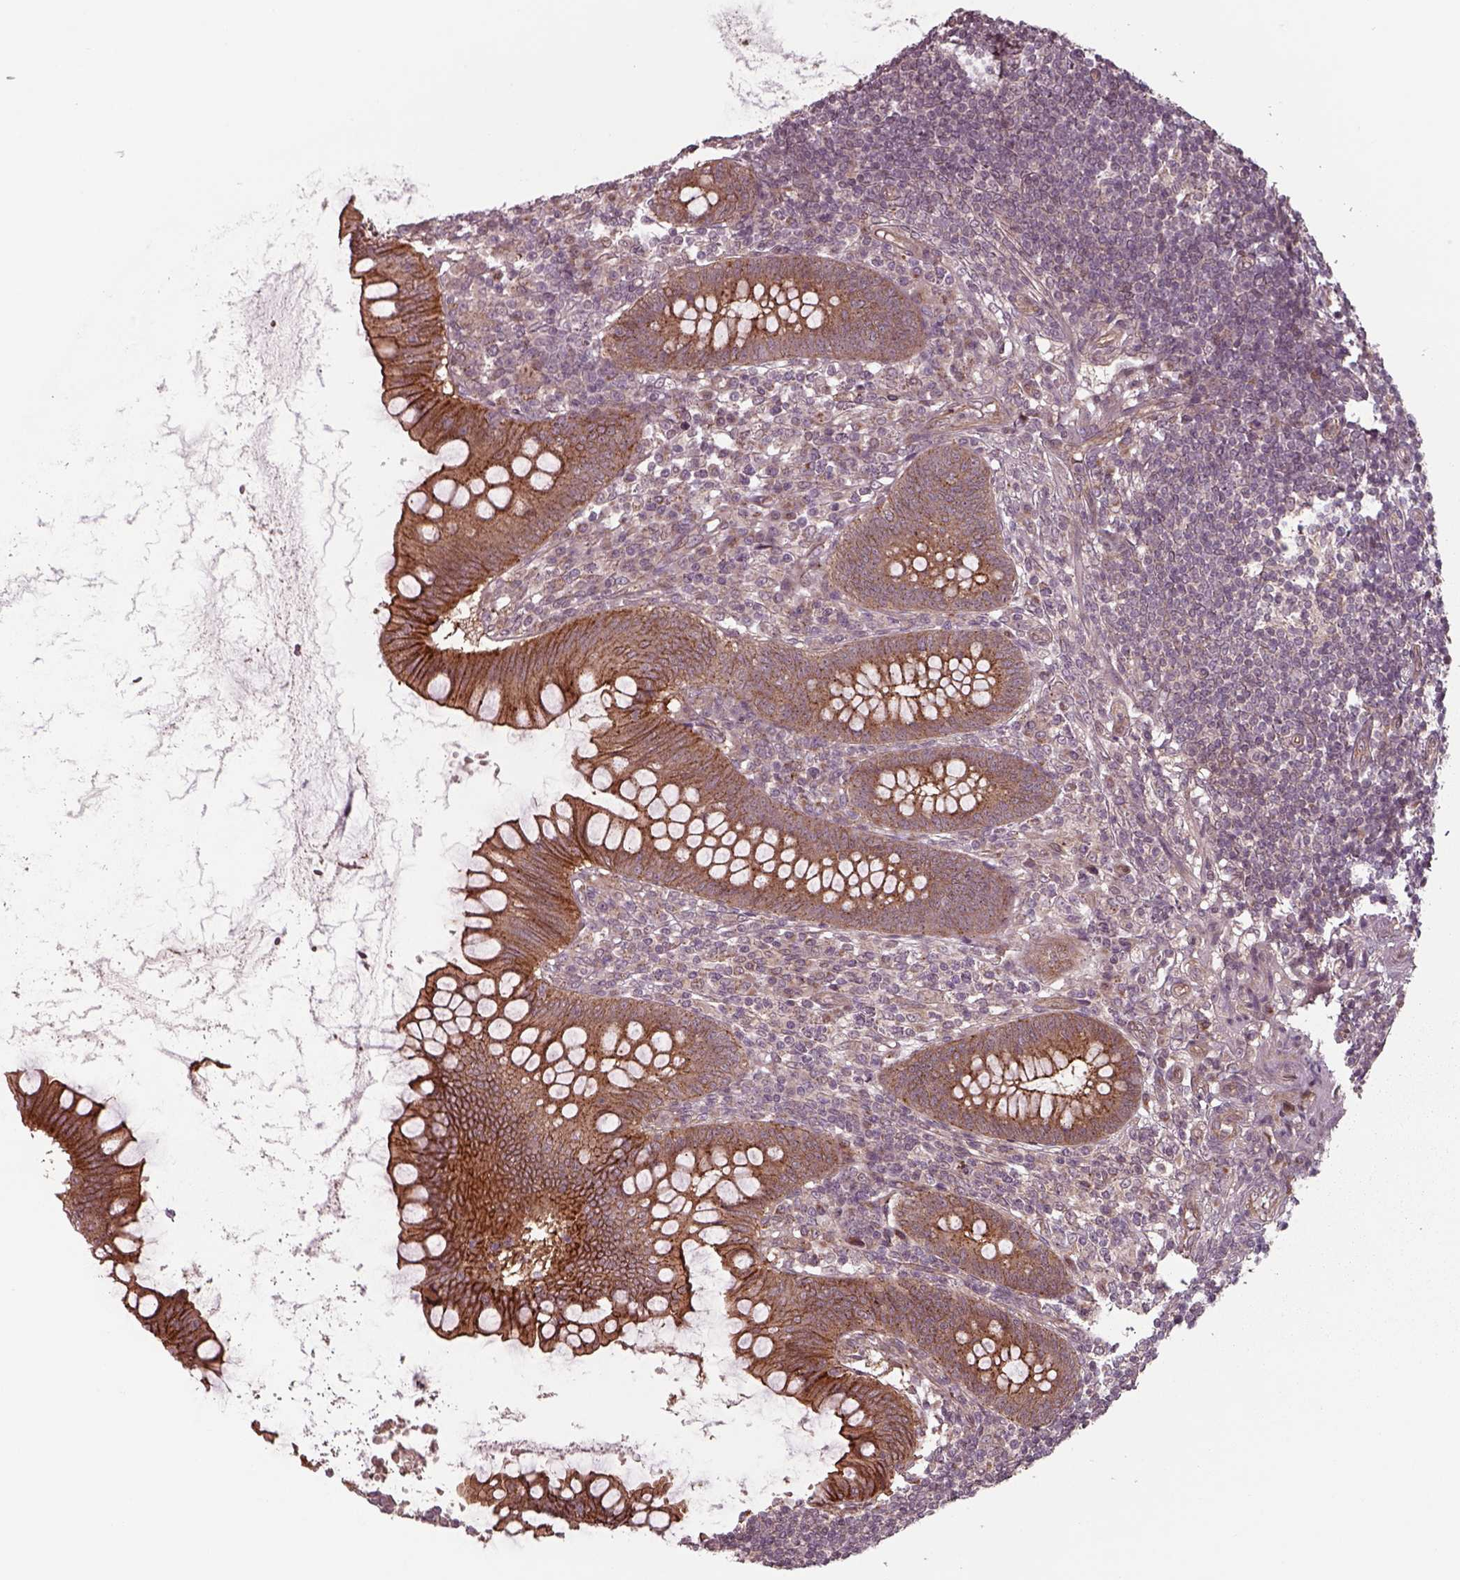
{"staining": {"intensity": "strong", "quantity": ">75%", "location": "cytoplasmic/membranous"}, "tissue": "appendix", "cell_type": "Glandular cells", "image_type": "normal", "snomed": [{"axis": "morphology", "description": "Normal tissue, NOS"}, {"axis": "topography", "description": "Appendix"}], "caption": "Unremarkable appendix shows strong cytoplasmic/membranous positivity in about >75% of glandular cells, visualized by immunohistochemistry. The staining was performed using DAB to visualize the protein expression in brown, while the nuclei were stained in blue with hematoxylin (Magnification: 20x).", "gene": "CHMP3", "patient": {"sex": "female", "age": 57}}